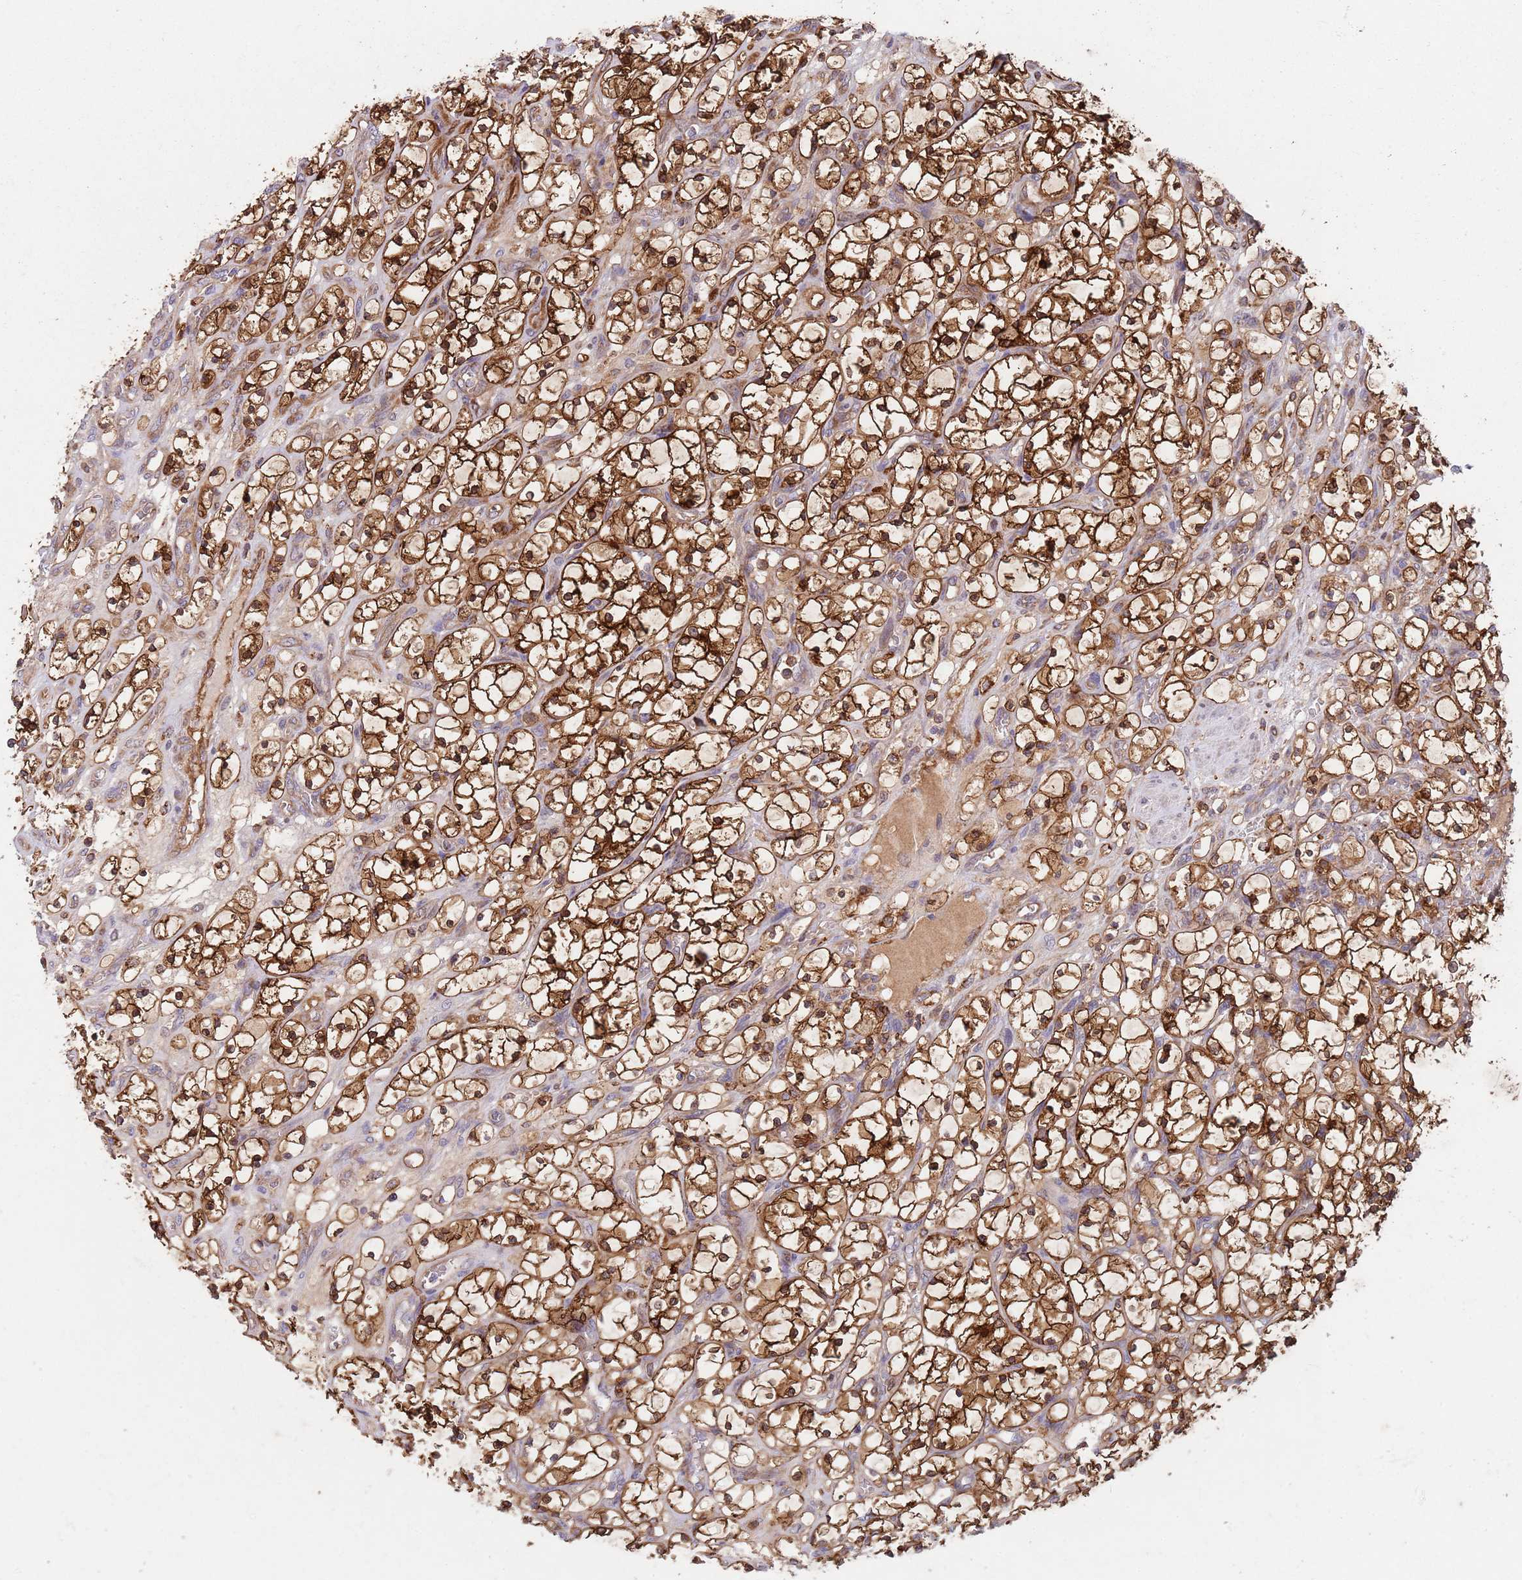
{"staining": {"intensity": "strong", "quantity": ">75%", "location": "cytoplasmic/membranous"}, "tissue": "renal cancer", "cell_type": "Tumor cells", "image_type": "cancer", "snomed": [{"axis": "morphology", "description": "Adenocarcinoma, NOS"}, {"axis": "topography", "description": "Kidney"}], "caption": "Immunohistochemical staining of human renal cancer (adenocarcinoma) exhibits high levels of strong cytoplasmic/membranous protein expression in approximately >75% of tumor cells.", "gene": "ZMYM5", "patient": {"sex": "female", "age": 69}}